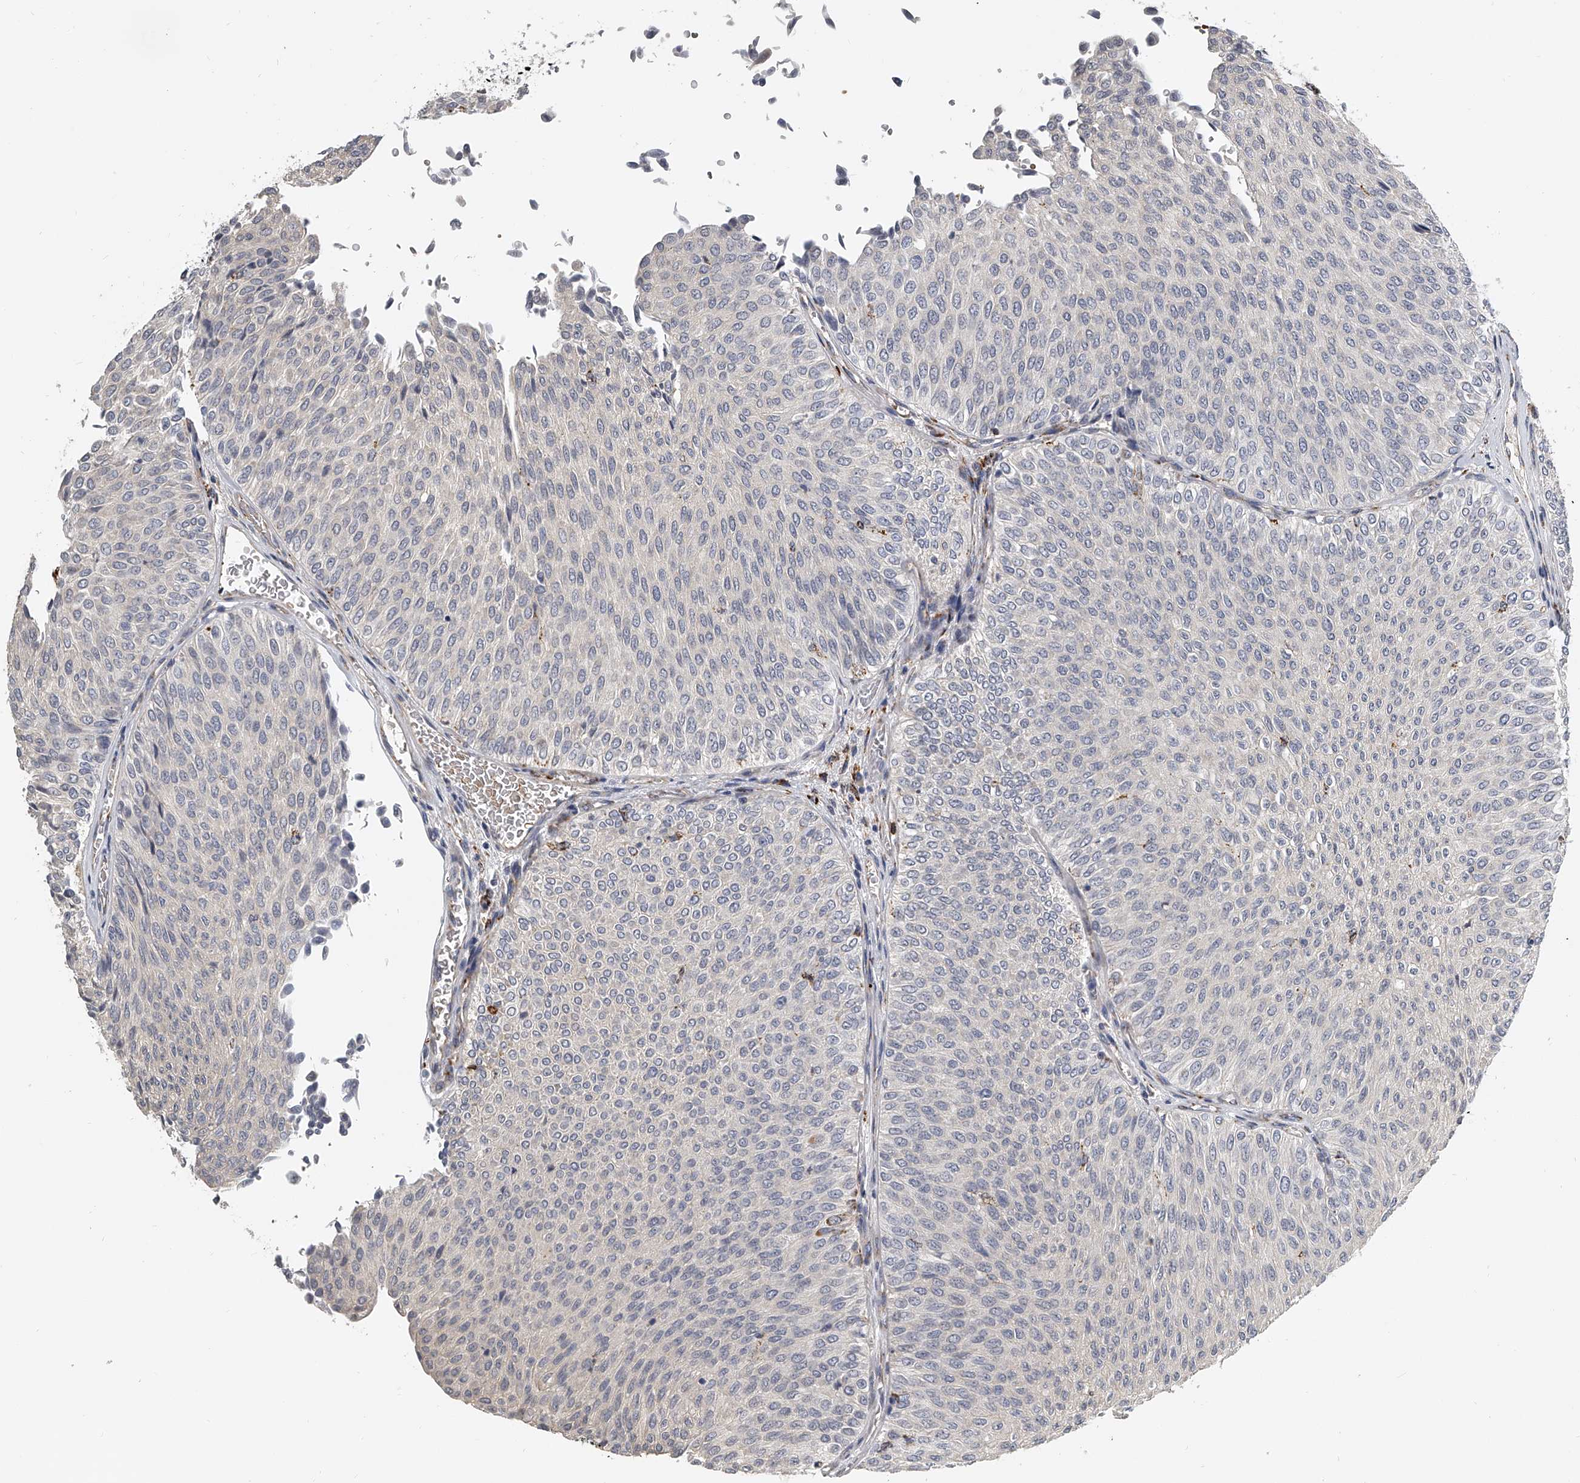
{"staining": {"intensity": "negative", "quantity": "none", "location": "none"}, "tissue": "urothelial cancer", "cell_type": "Tumor cells", "image_type": "cancer", "snomed": [{"axis": "morphology", "description": "Urothelial carcinoma, Low grade"}, {"axis": "topography", "description": "Urinary bladder"}], "caption": "This is an immunohistochemistry (IHC) image of low-grade urothelial carcinoma. There is no expression in tumor cells.", "gene": "KLHL7", "patient": {"sex": "male", "age": 78}}